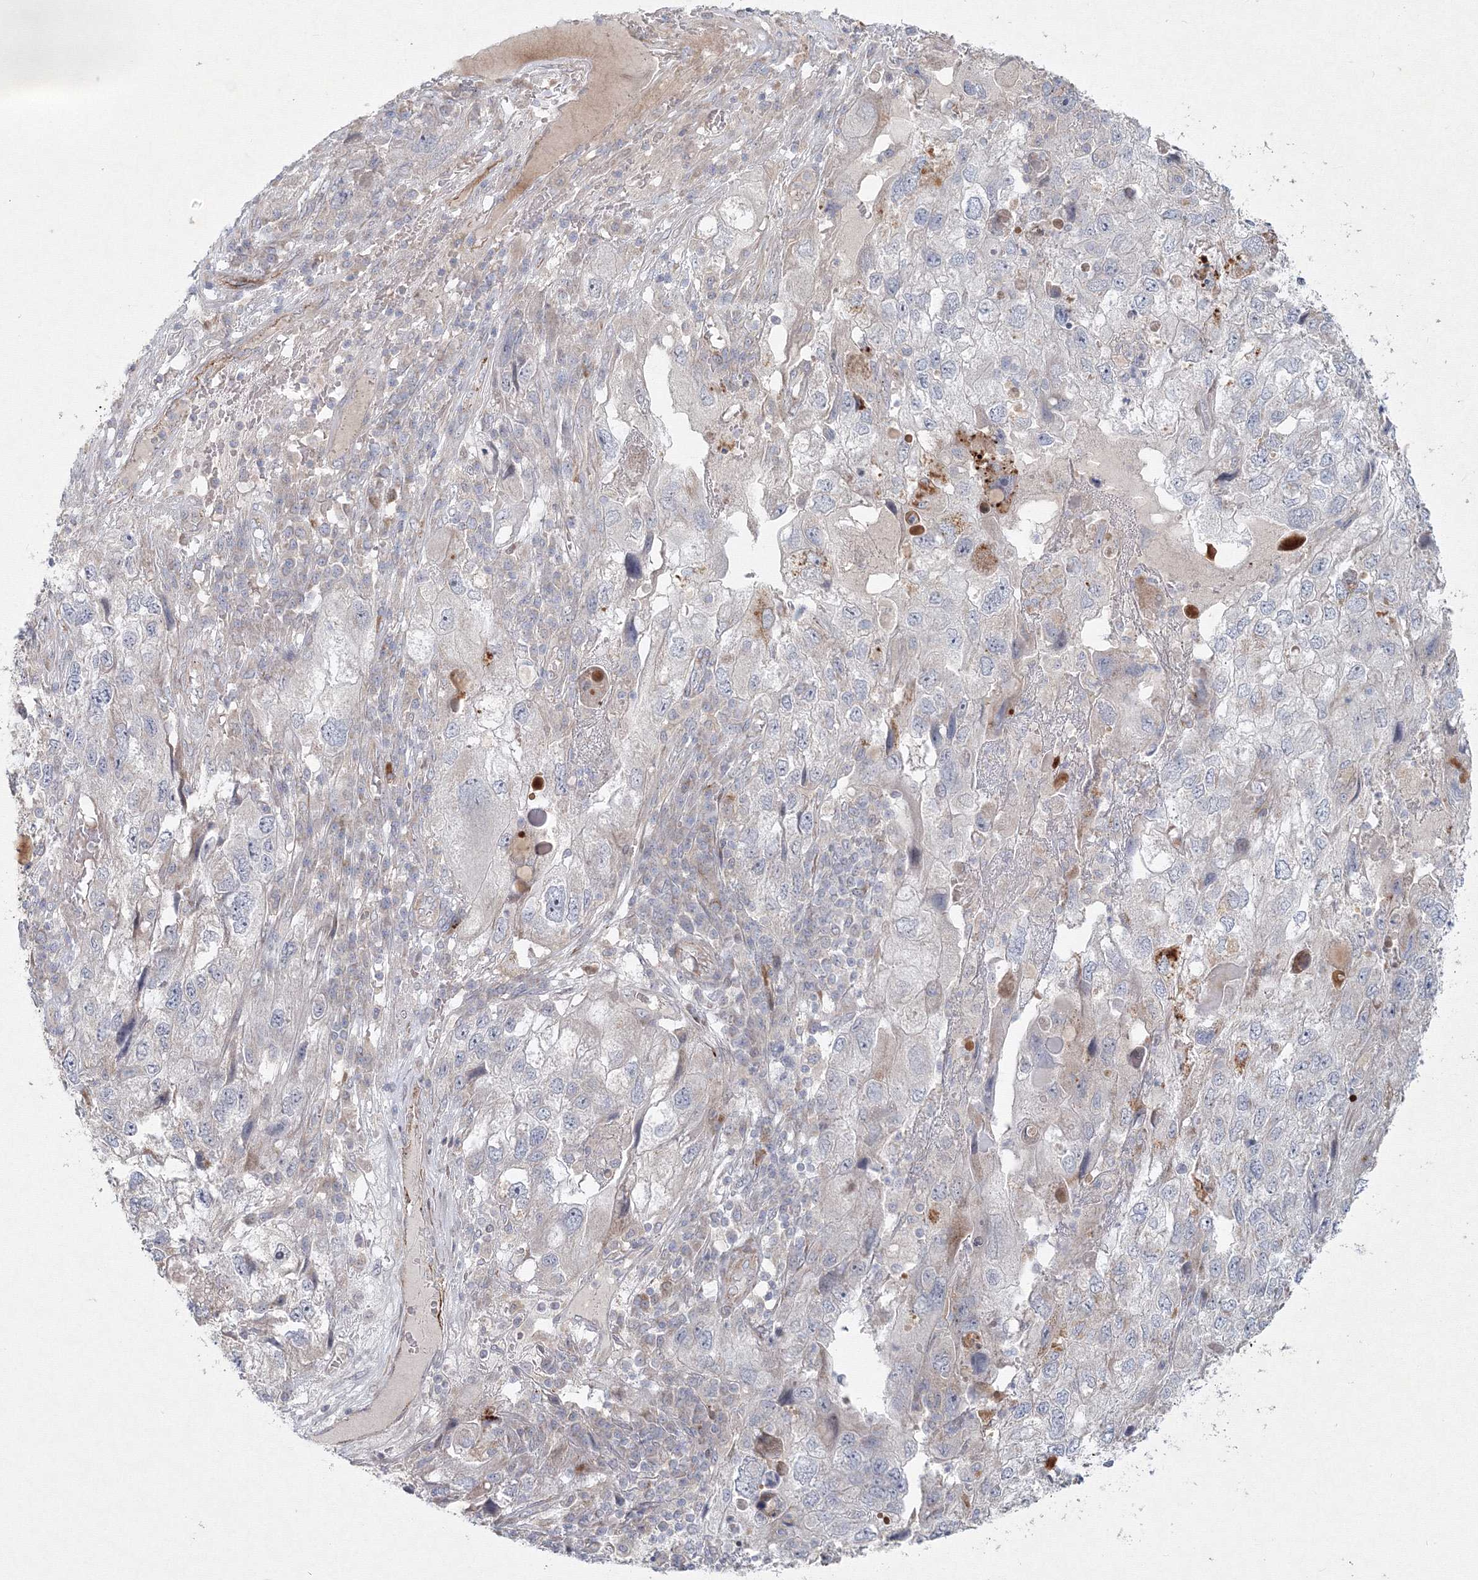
{"staining": {"intensity": "weak", "quantity": "<25%", "location": "cytoplasmic/membranous"}, "tissue": "endometrial cancer", "cell_type": "Tumor cells", "image_type": "cancer", "snomed": [{"axis": "morphology", "description": "Adenocarcinoma, NOS"}, {"axis": "topography", "description": "Endometrium"}], "caption": "The image shows no significant staining in tumor cells of endometrial cancer.", "gene": "WDR49", "patient": {"sex": "female", "age": 49}}